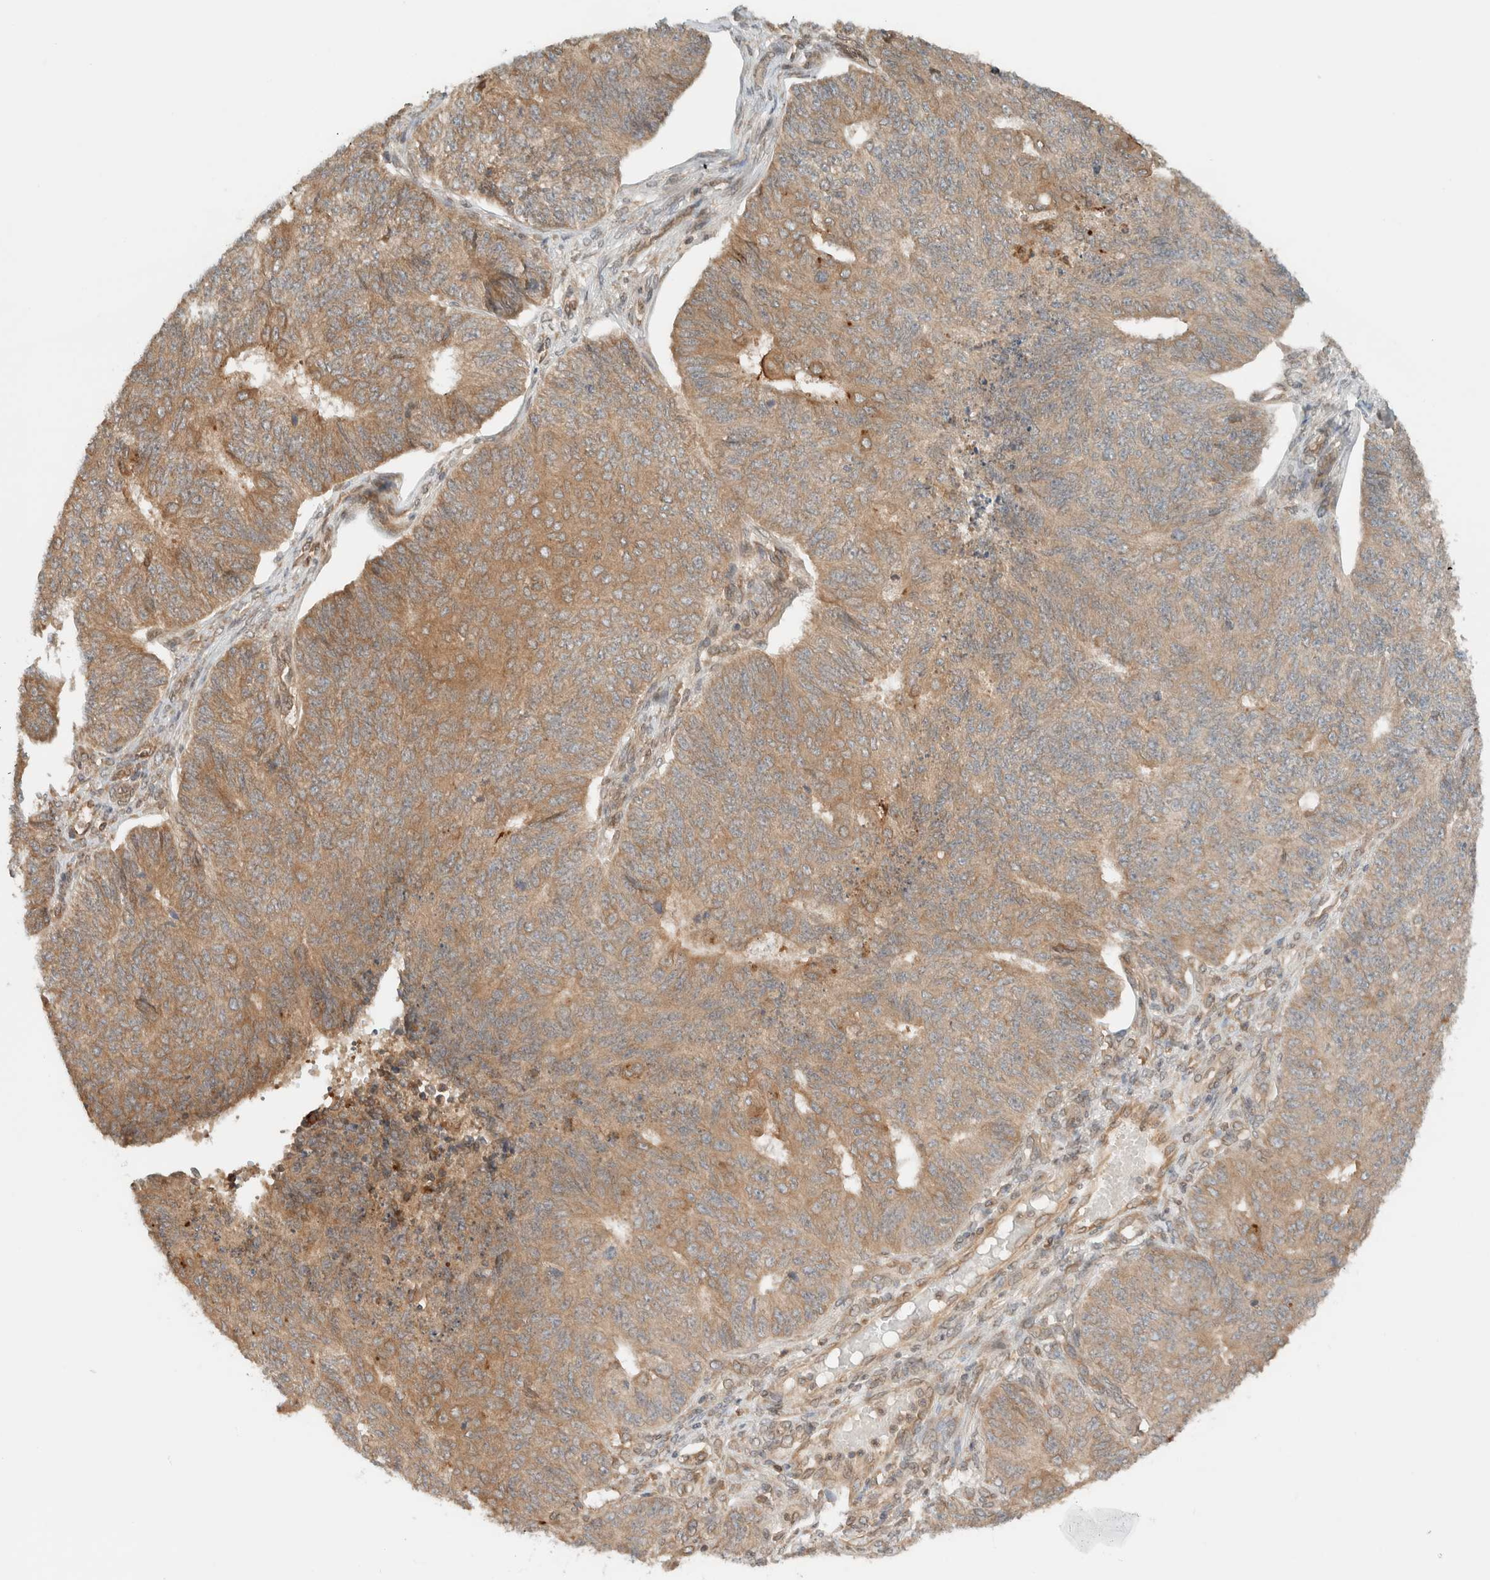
{"staining": {"intensity": "moderate", "quantity": ">75%", "location": "cytoplasmic/membranous"}, "tissue": "endometrial cancer", "cell_type": "Tumor cells", "image_type": "cancer", "snomed": [{"axis": "morphology", "description": "Adenocarcinoma, NOS"}, {"axis": "topography", "description": "Endometrium"}], "caption": "Approximately >75% of tumor cells in human endometrial cancer show moderate cytoplasmic/membranous protein staining as visualized by brown immunohistochemical staining.", "gene": "ARFGEF2", "patient": {"sex": "female", "age": 32}}